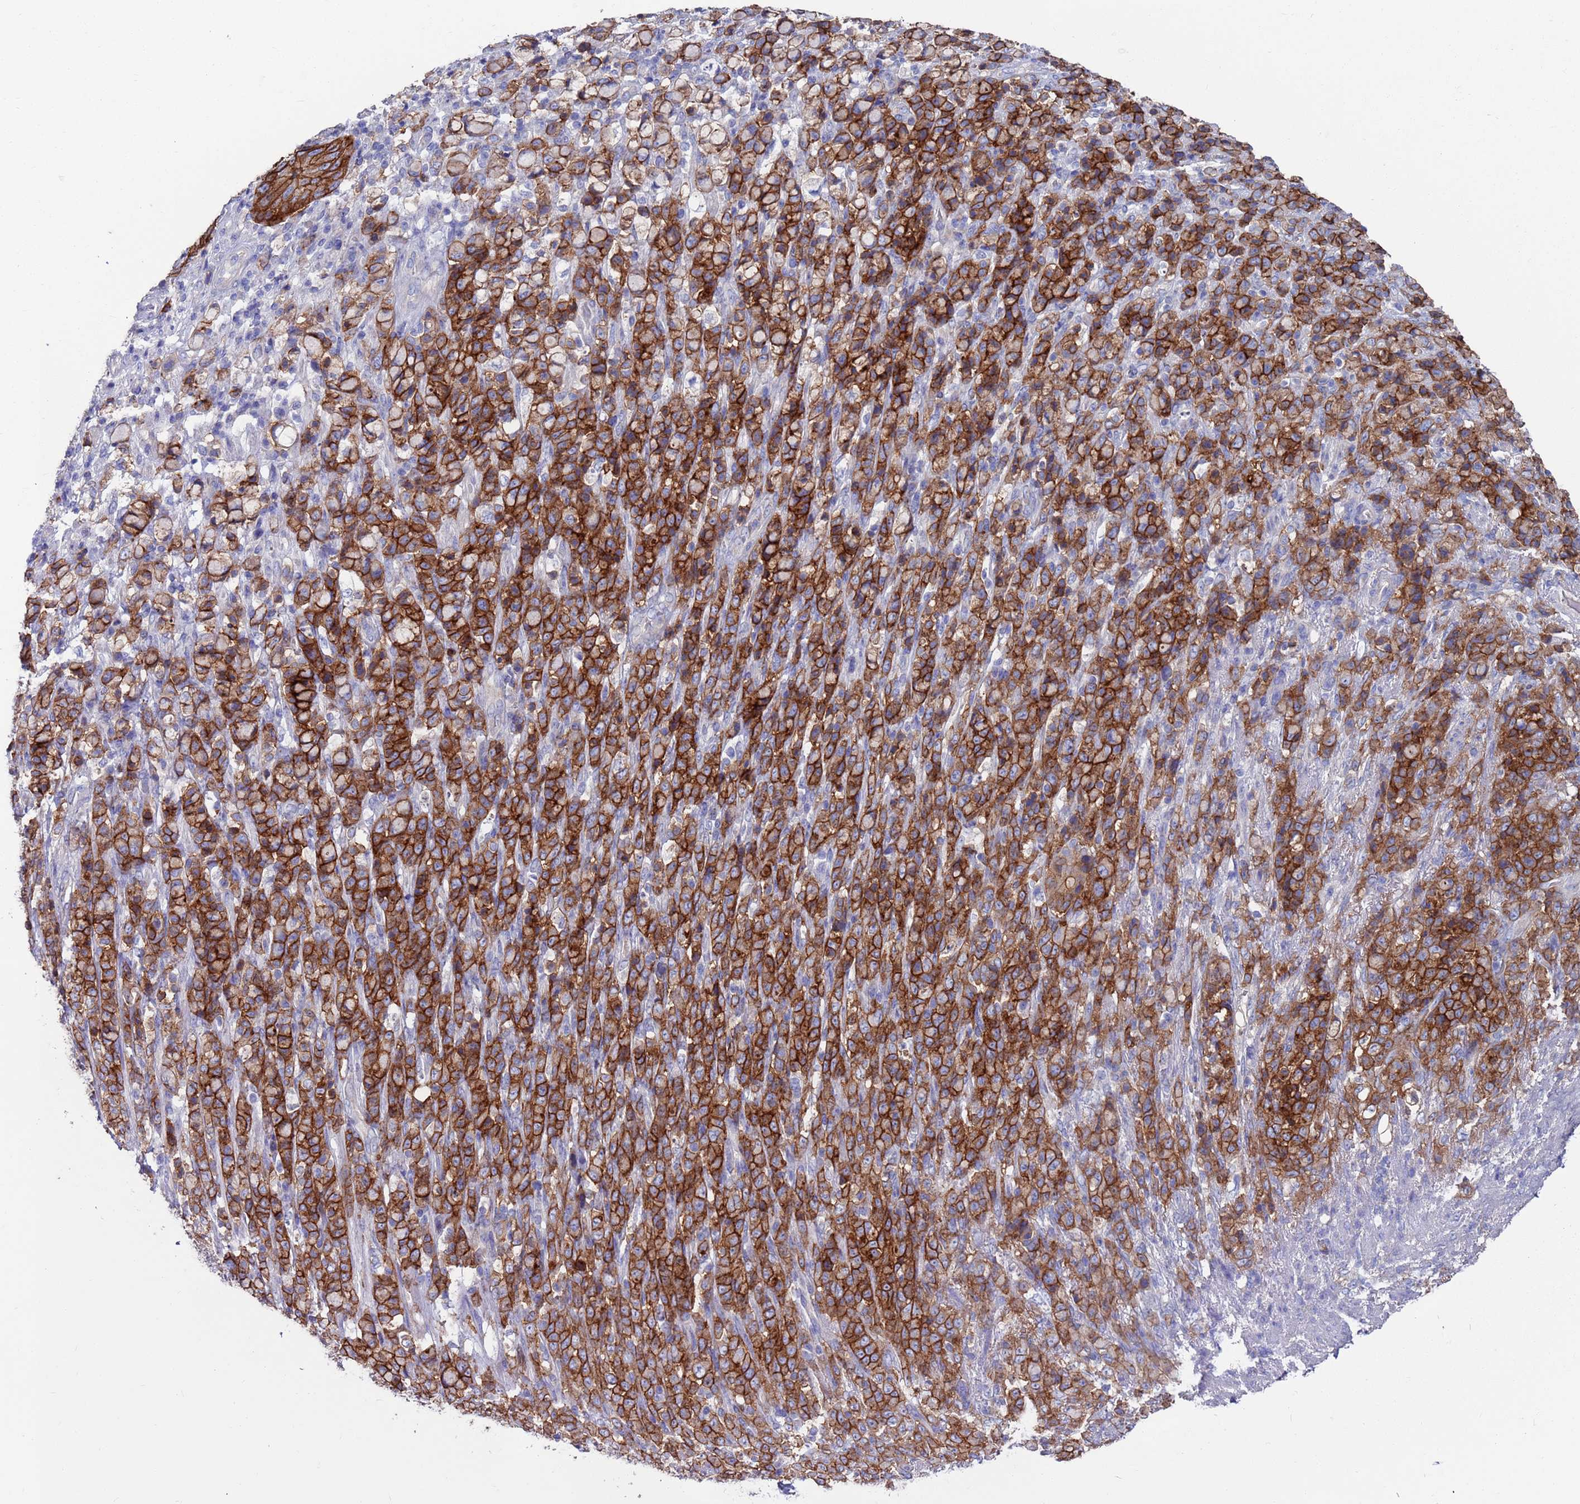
{"staining": {"intensity": "strong", "quantity": ">75%", "location": "cytoplasmic/membranous"}, "tissue": "stomach cancer", "cell_type": "Tumor cells", "image_type": "cancer", "snomed": [{"axis": "morphology", "description": "Normal tissue, NOS"}, {"axis": "morphology", "description": "Adenocarcinoma, NOS"}, {"axis": "topography", "description": "Stomach"}], "caption": "Stomach cancer (adenocarcinoma) stained for a protein (brown) demonstrates strong cytoplasmic/membranous positive staining in approximately >75% of tumor cells.", "gene": "KRTCAP3", "patient": {"sex": "female", "age": 79}}